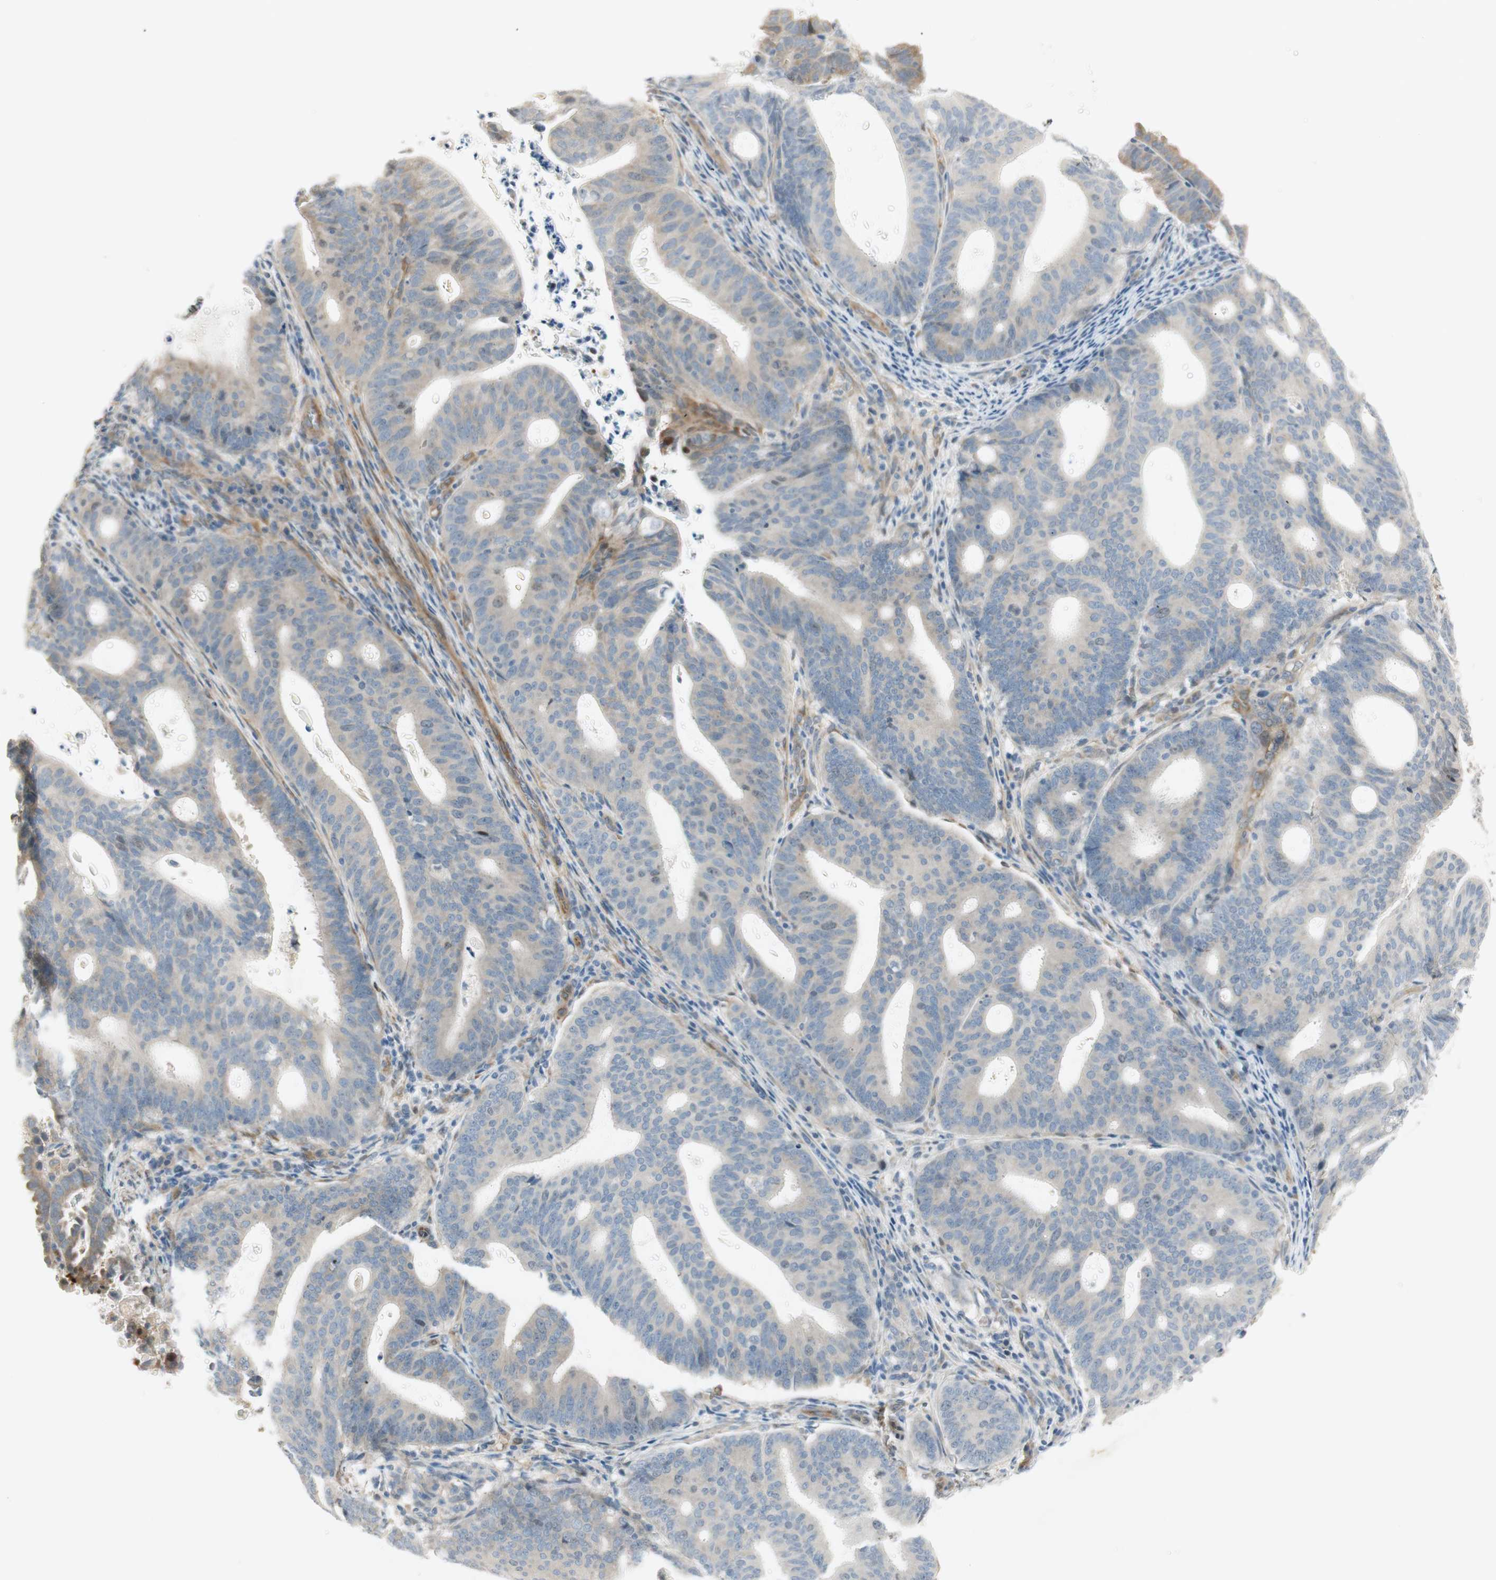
{"staining": {"intensity": "moderate", "quantity": "25%-75%", "location": "cytoplasmic/membranous"}, "tissue": "endometrial cancer", "cell_type": "Tumor cells", "image_type": "cancer", "snomed": [{"axis": "morphology", "description": "Adenocarcinoma, NOS"}, {"axis": "topography", "description": "Uterus"}], "caption": "DAB immunohistochemical staining of endometrial cancer (adenocarcinoma) displays moderate cytoplasmic/membranous protein expression in about 25%-75% of tumor cells.", "gene": "STON1-GTF2A1L", "patient": {"sex": "female", "age": 83}}